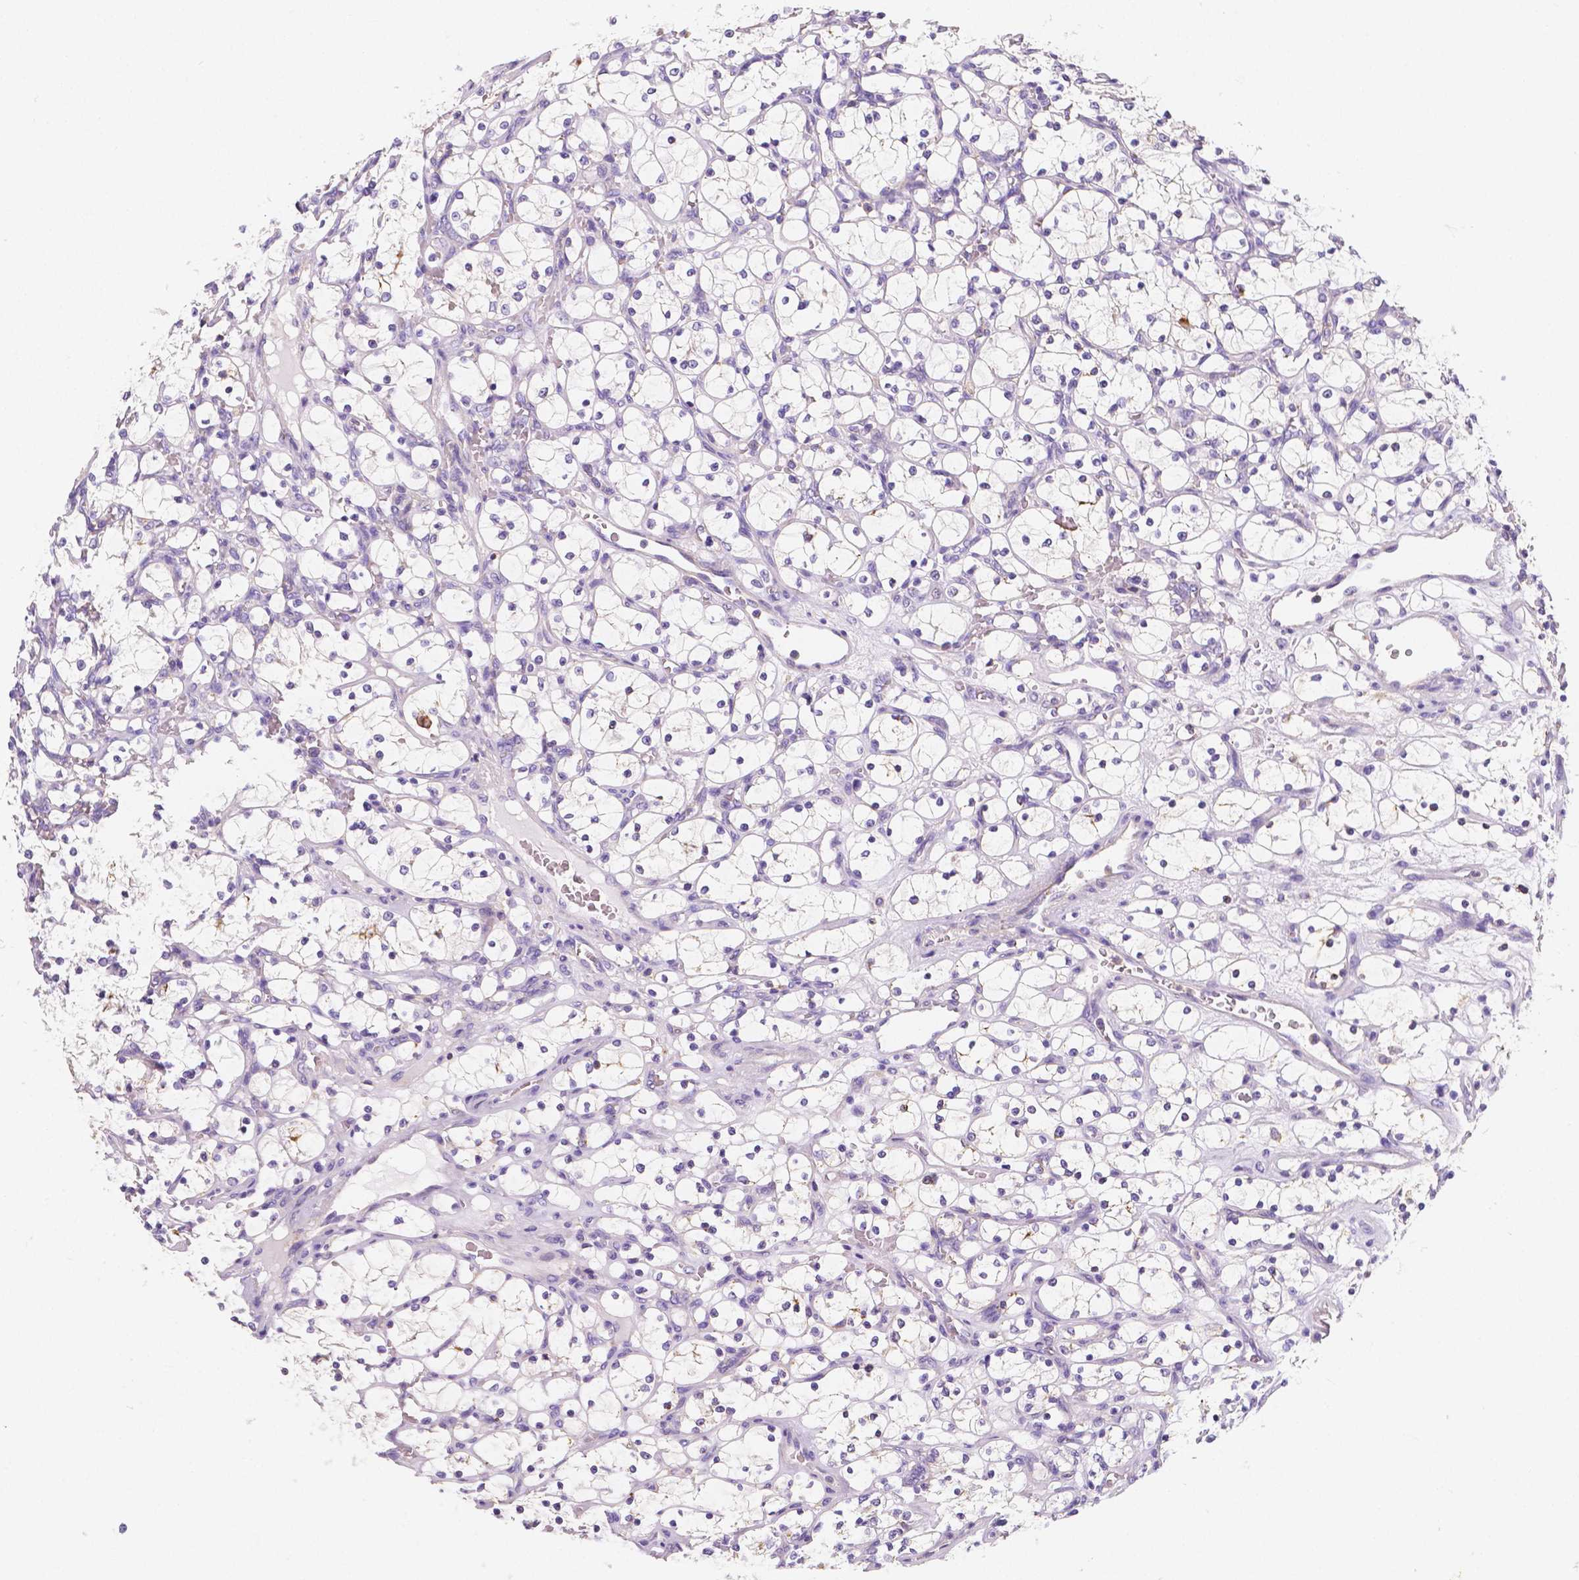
{"staining": {"intensity": "negative", "quantity": "none", "location": "none"}, "tissue": "renal cancer", "cell_type": "Tumor cells", "image_type": "cancer", "snomed": [{"axis": "morphology", "description": "Adenocarcinoma, NOS"}, {"axis": "topography", "description": "Kidney"}], "caption": "Tumor cells are negative for protein expression in human renal cancer (adenocarcinoma).", "gene": "GABRD", "patient": {"sex": "female", "age": 69}}